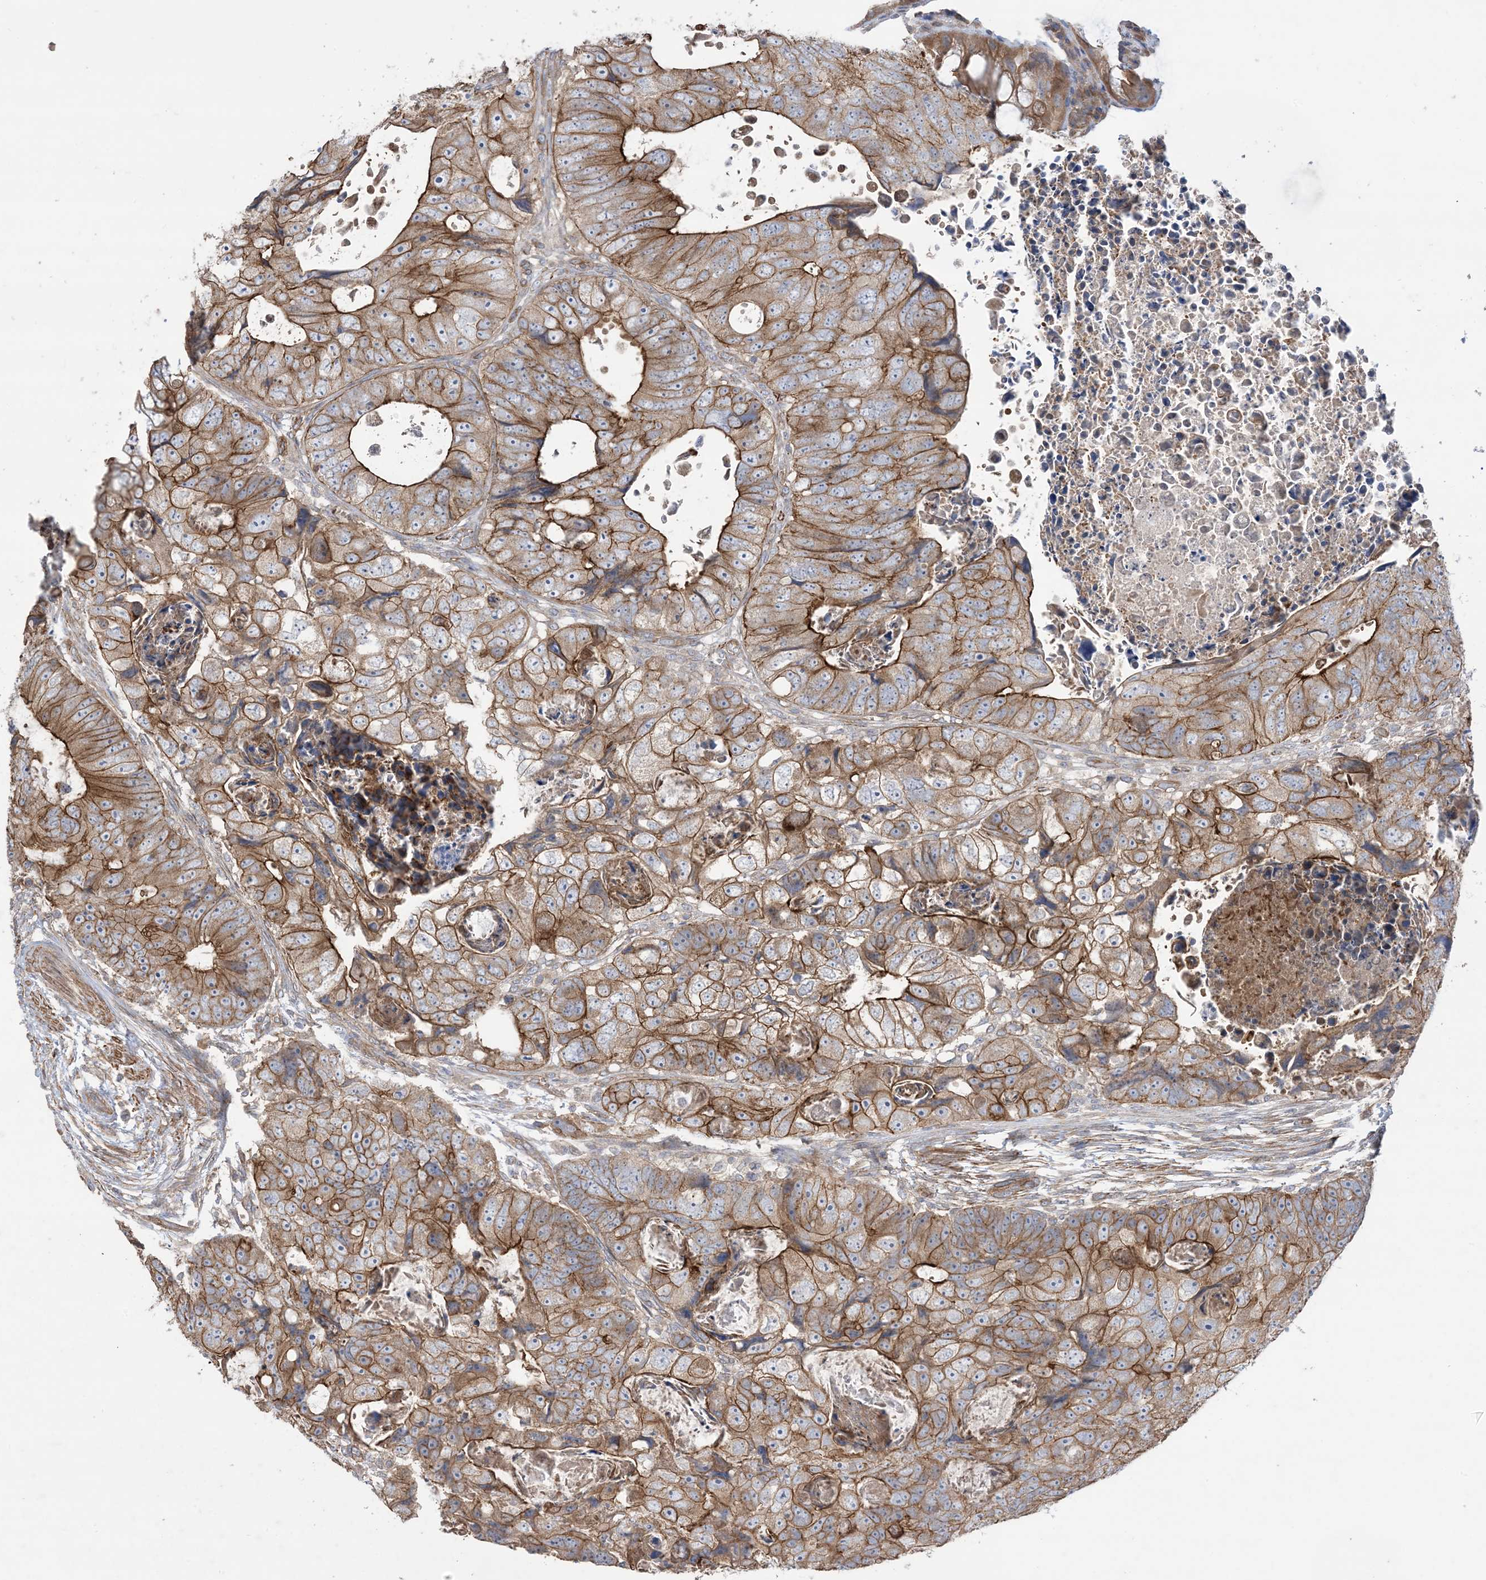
{"staining": {"intensity": "moderate", "quantity": ">75%", "location": "cytoplasmic/membranous"}, "tissue": "colorectal cancer", "cell_type": "Tumor cells", "image_type": "cancer", "snomed": [{"axis": "morphology", "description": "Adenocarcinoma, NOS"}, {"axis": "topography", "description": "Rectum"}], "caption": "Immunohistochemistry (IHC) histopathology image of neoplastic tissue: human colorectal adenocarcinoma stained using immunohistochemistry (IHC) displays medium levels of moderate protein expression localized specifically in the cytoplasmic/membranous of tumor cells, appearing as a cytoplasmic/membranous brown color.", "gene": "CCNY", "patient": {"sex": "male", "age": 59}}